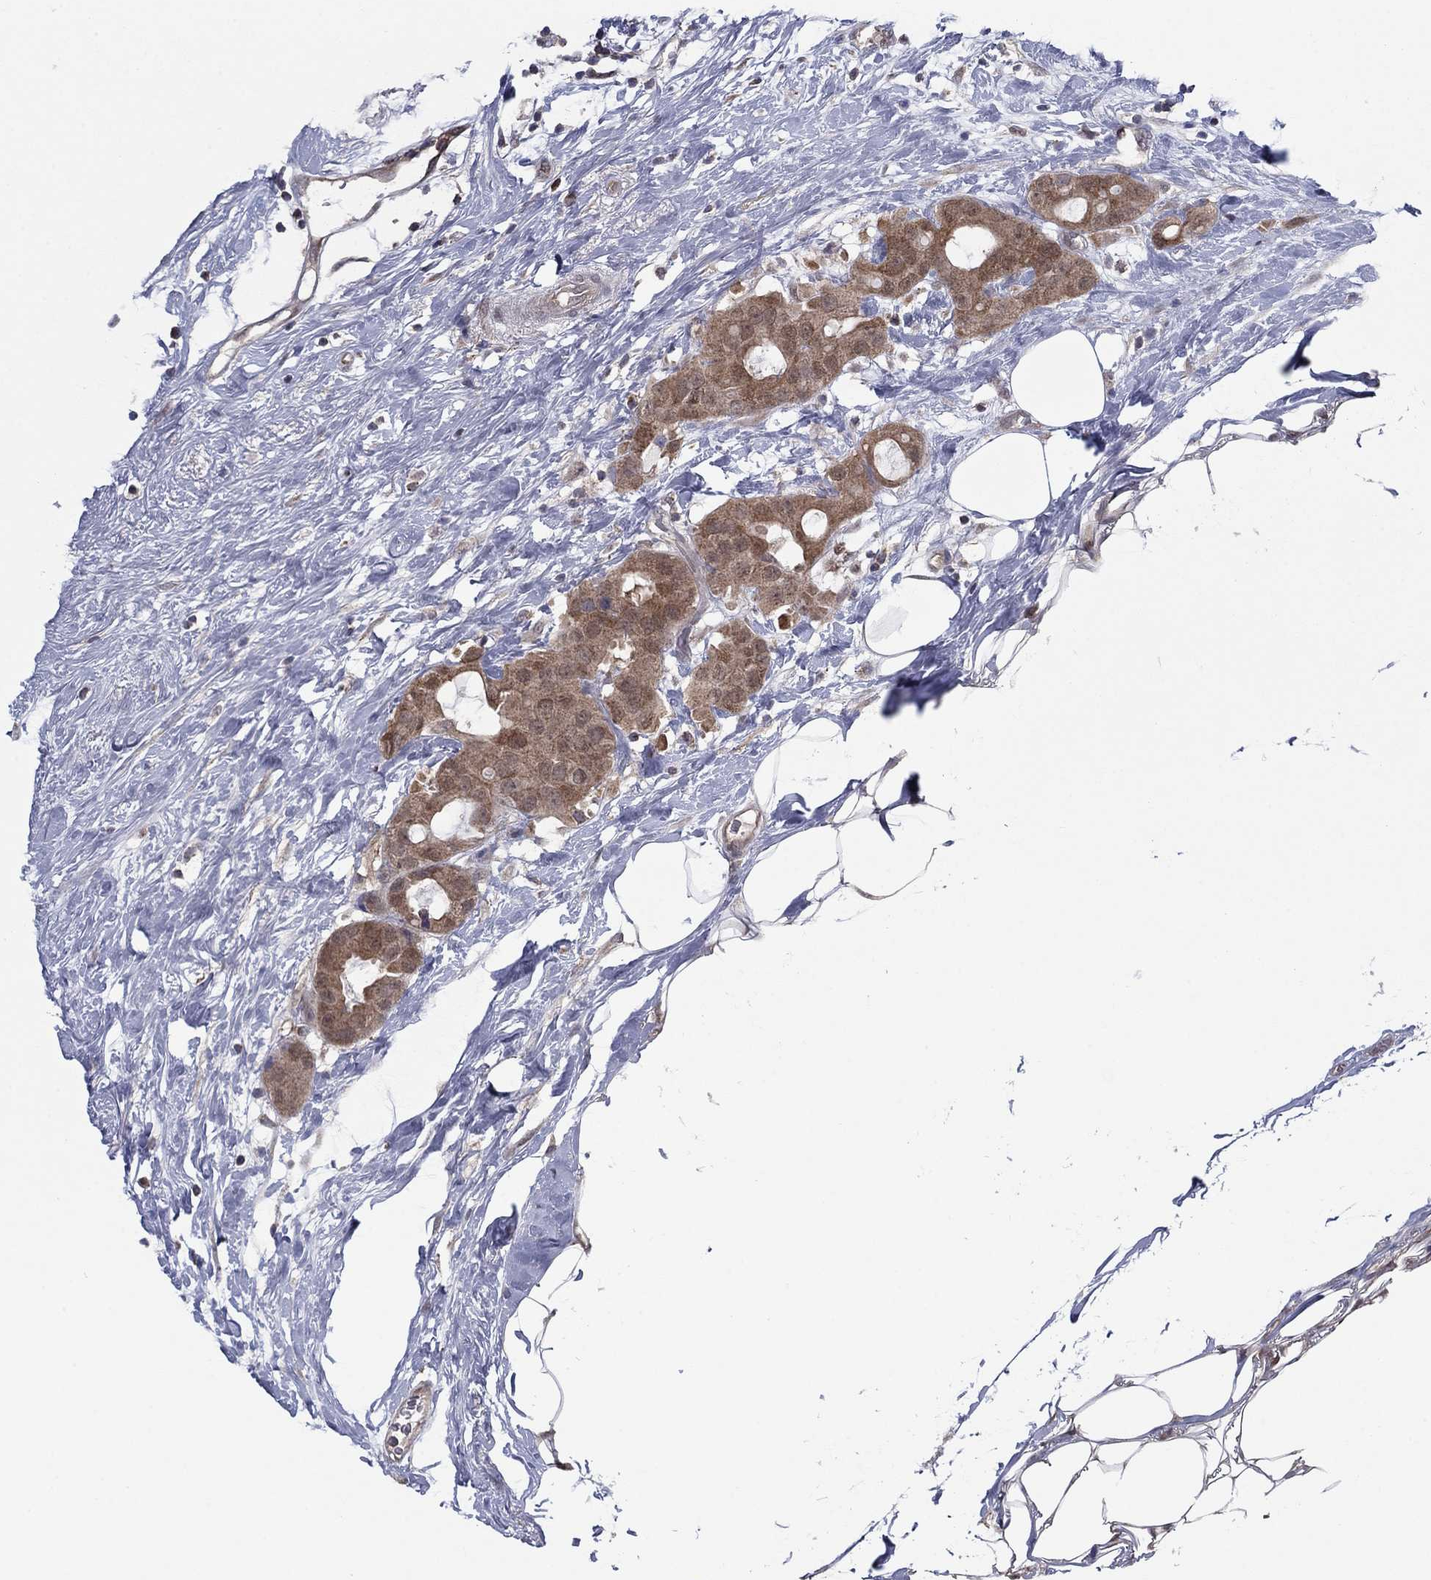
{"staining": {"intensity": "moderate", "quantity": ">75%", "location": "cytoplasmic/membranous"}, "tissue": "breast cancer", "cell_type": "Tumor cells", "image_type": "cancer", "snomed": [{"axis": "morphology", "description": "Duct carcinoma"}, {"axis": "topography", "description": "Breast"}], "caption": "Protein staining by immunohistochemistry (IHC) reveals moderate cytoplasmic/membranous positivity in approximately >75% of tumor cells in breast cancer (invasive ductal carcinoma).", "gene": "GRHPR", "patient": {"sex": "female", "age": 45}}